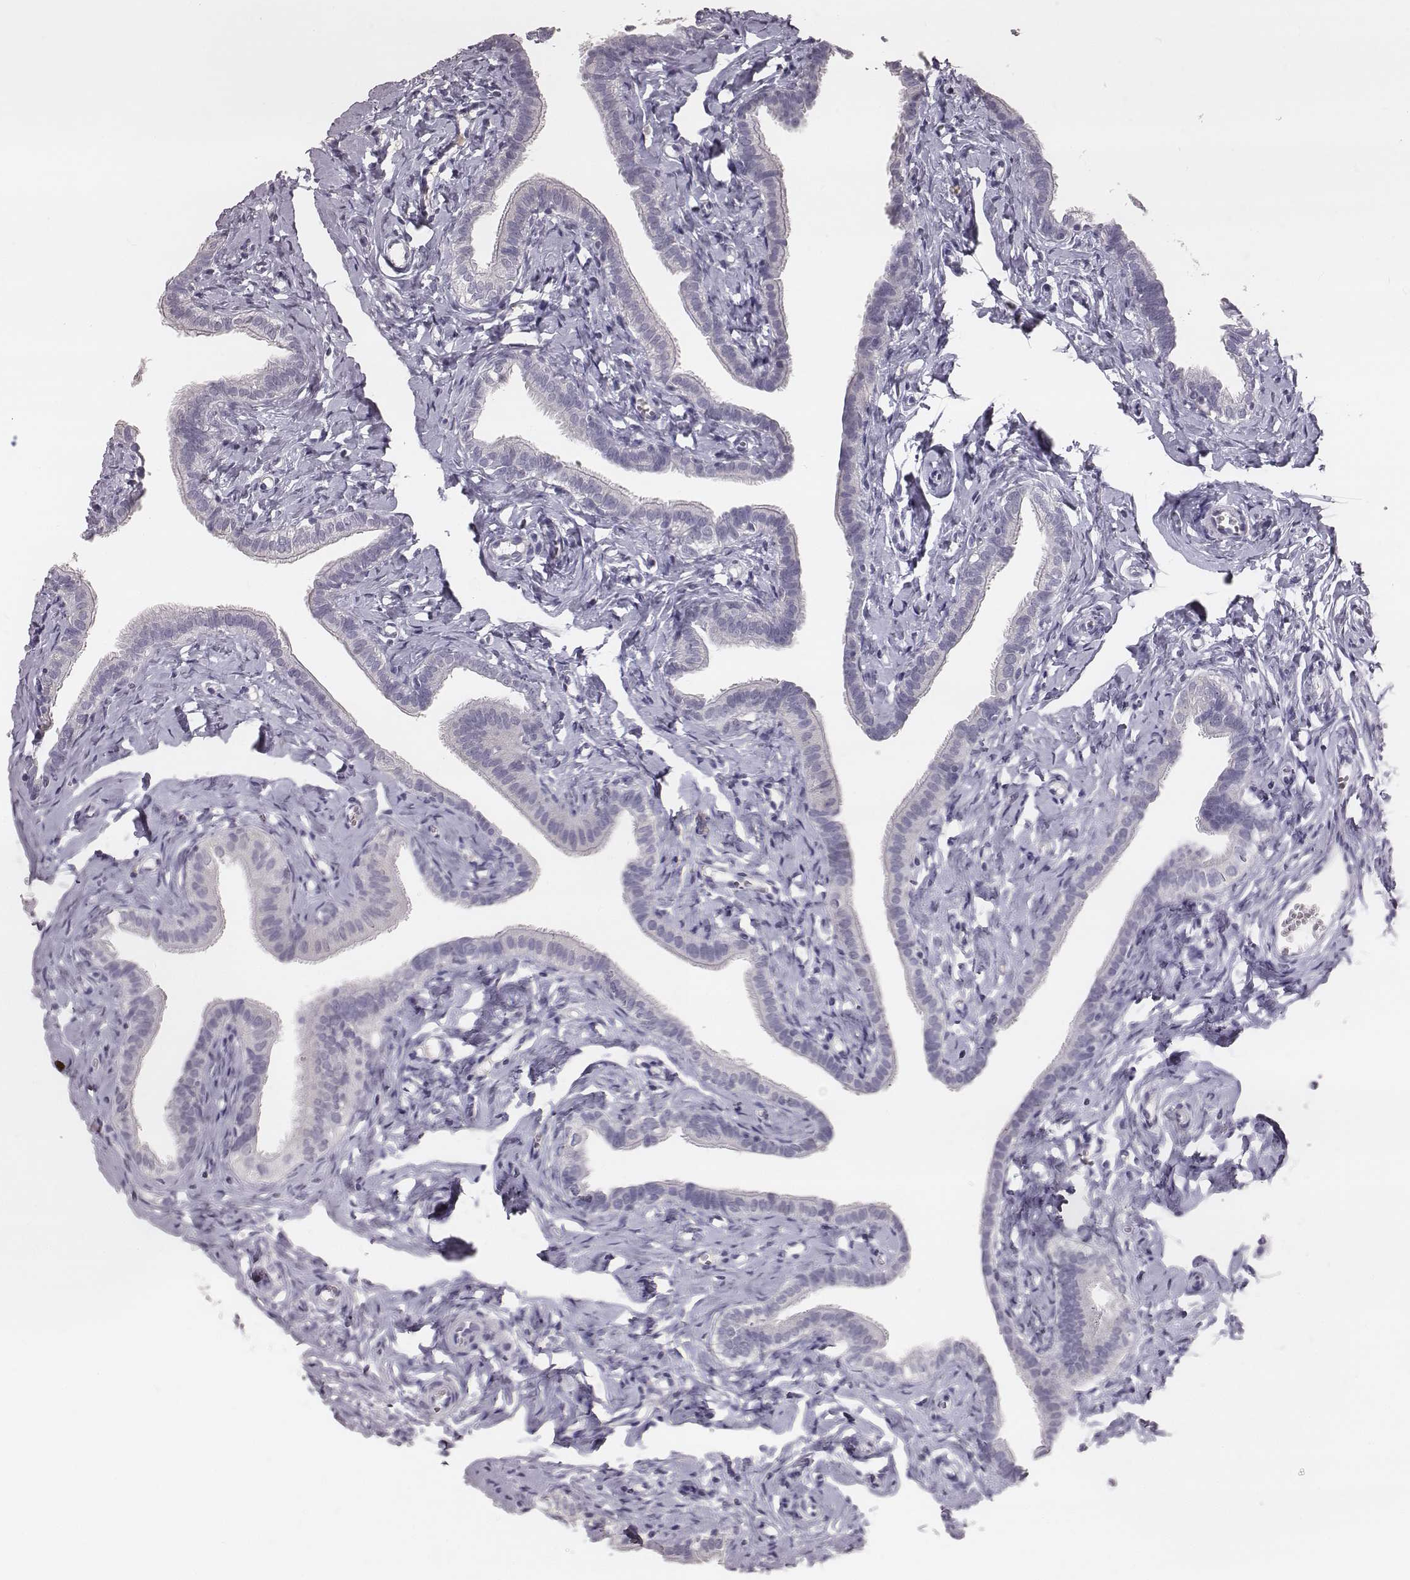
{"staining": {"intensity": "negative", "quantity": "none", "location": "none"}, "tissue": "fallopian tube", "cell_type": "Glandular cells", "image_type": "normal", "snomed": [{"axis": "morphology", "description": "Normal tissue, NOS"}, {"axis": "topography", "description": "Fallopian tube"}], "caption": "Immunohistochemistry of unremarkable human fallopian tube displays no expression in glandular cells.", "gene": "CSHL1", "patient": {"sex": "female", "age": 41}}